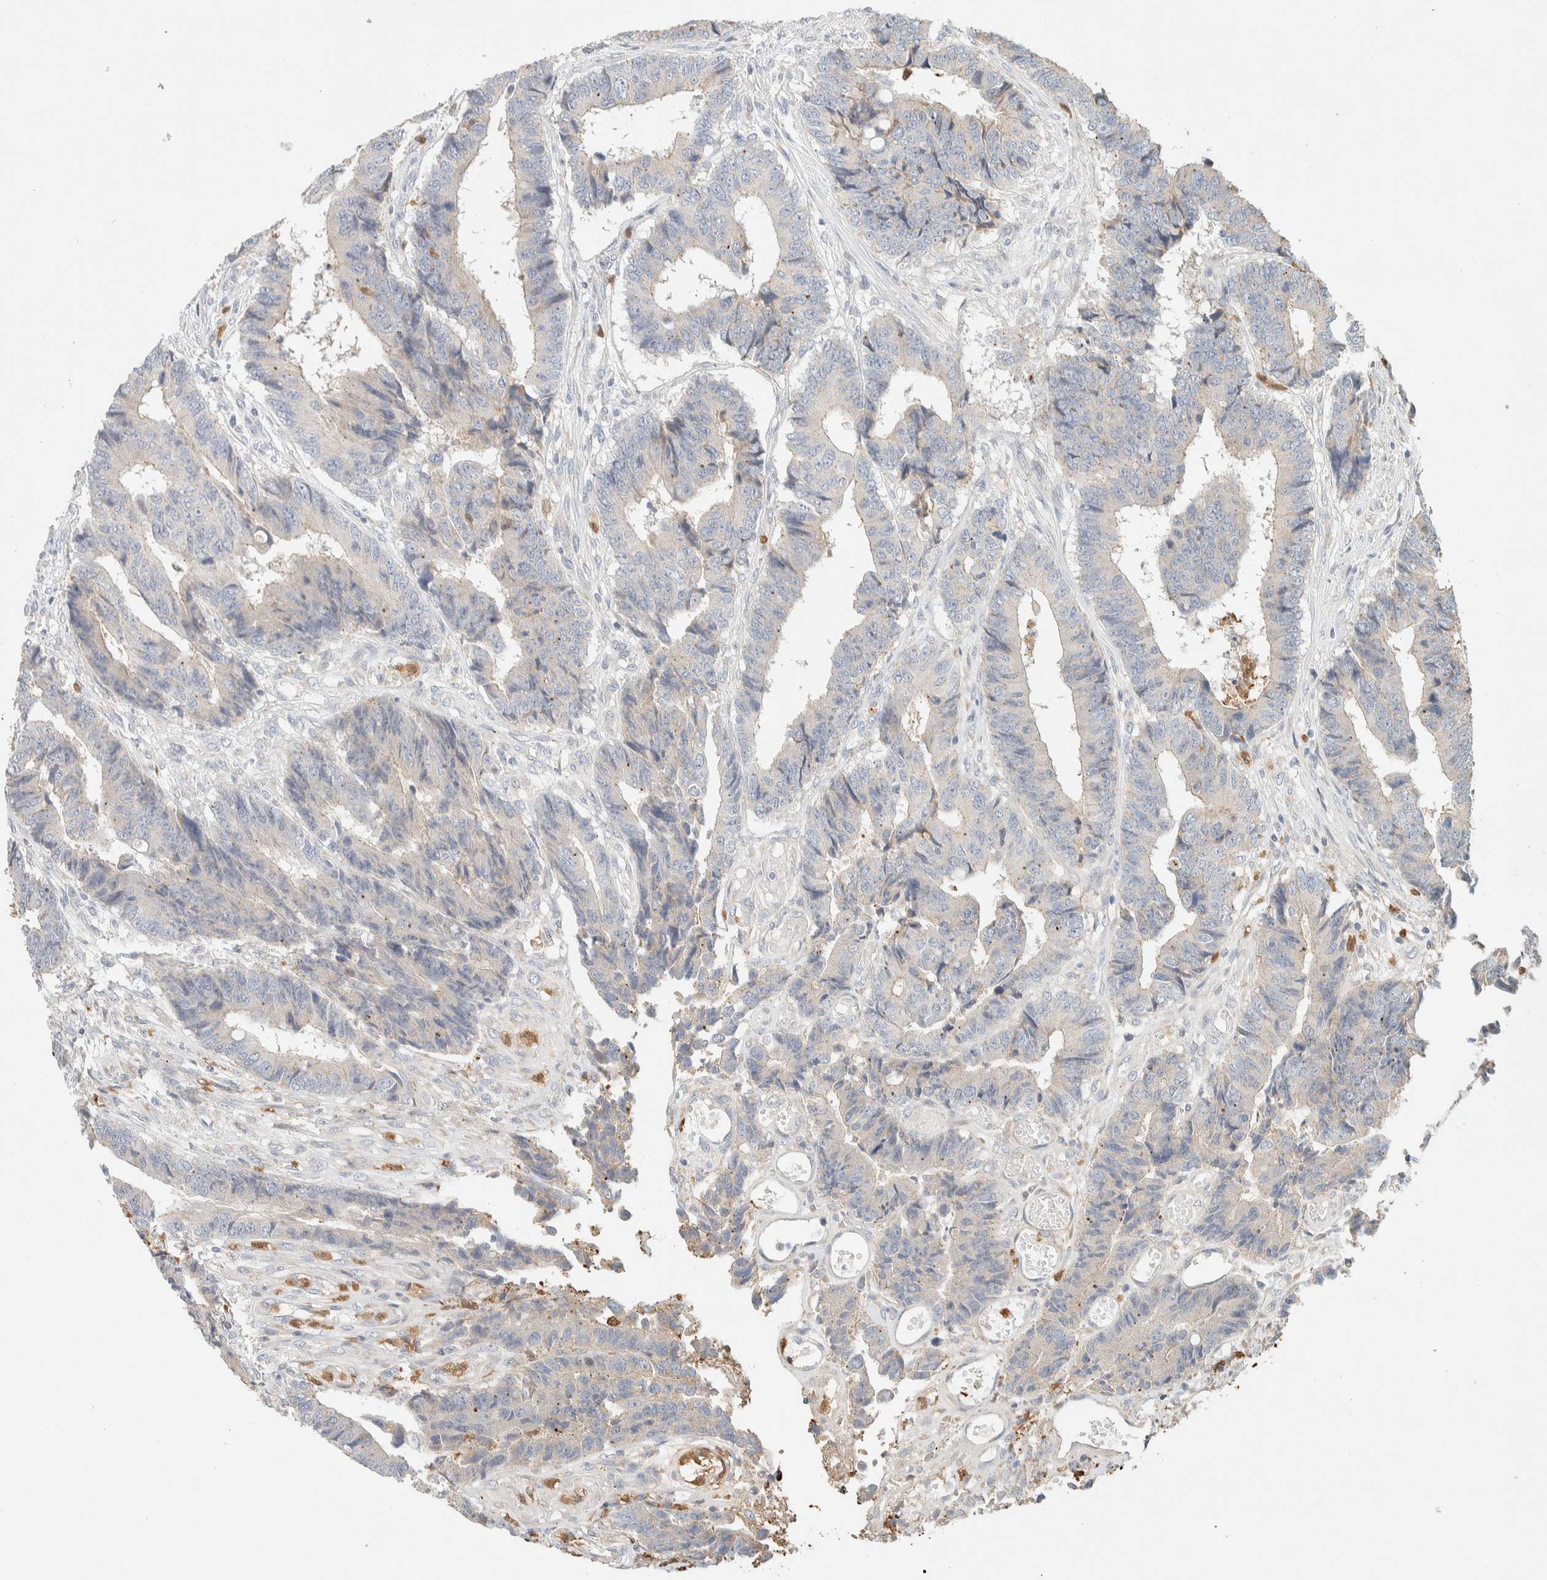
{"staining": {"intensity": "weak", "quantity": "<25%", "location": "cytoplasmic/membranous"}, "tissue": "colorectal cancer", "cell_type": "Tumor cells", "image_type": "cancer", "snomed": [{"axis": "morphology", "description": "Adenocarcinoma, NOS"}, {"axis": "topography", "description": "Rectum"}], "caption": "Colorectal adenocarcinoma was stained to show a protein in brown. There is no significant expression in tumor cells. The staining is performed using DAB (3,3'-diaminobenzidine) brown chromogen with nuclei counter-stained in using hematoxylin.", "gene": "TTC3", "patient": {"sex": "male", "age": 84}}